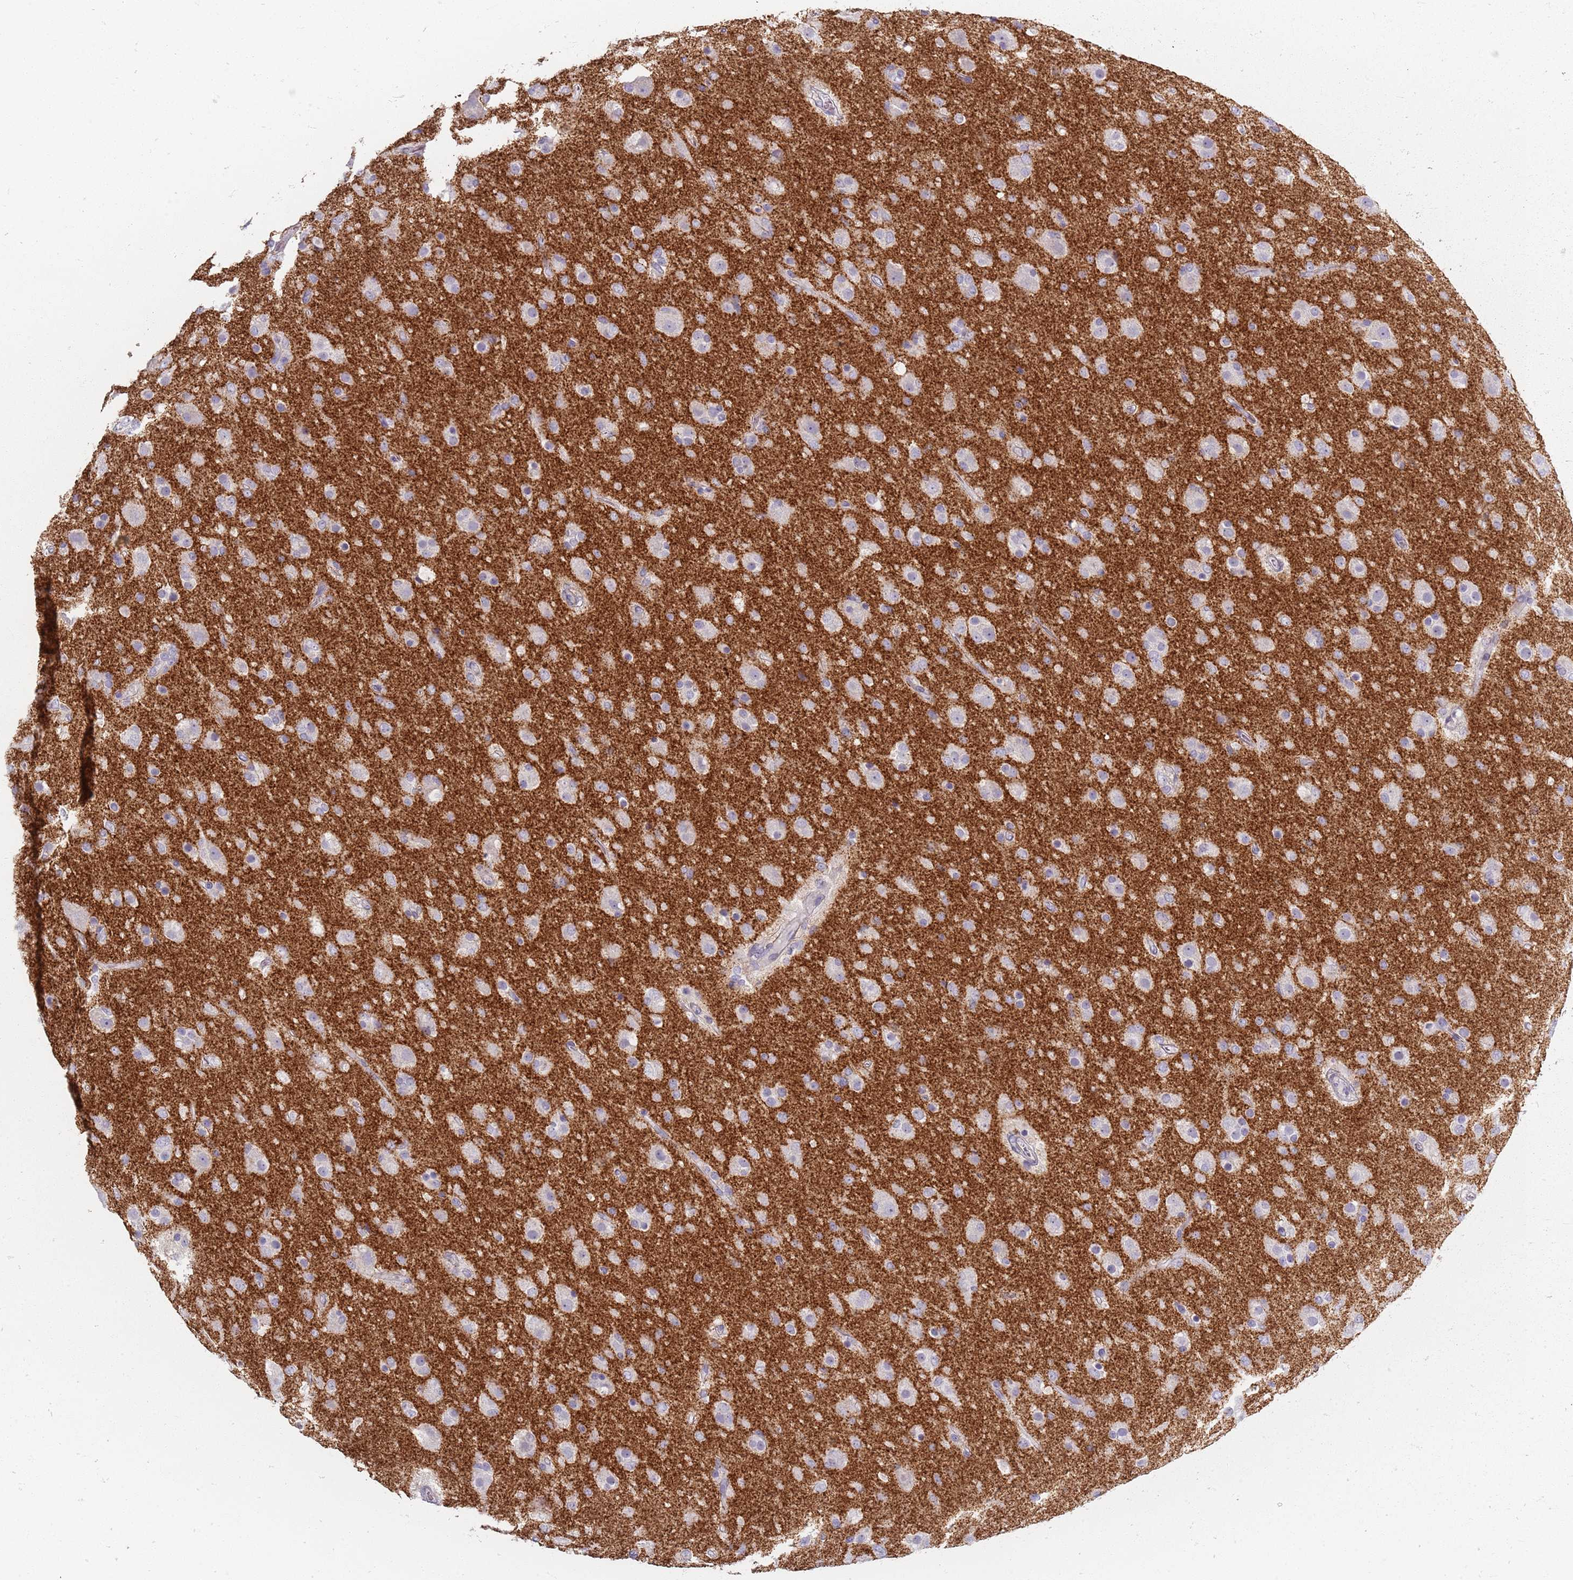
{"staining": {"intensity": "negative", "quantity": "none", "location": "none"}, "tissue": "glioma", "cell_type": "Tumor cells", "image_type": "cancer", "snomed": [{"axis": "morphology", "description": "Glioma, malignant, Low grade"}, {"axis": "topography", "description": "Brain"}], "caption": "IHC histopathology image of malignant low-grade glioma stained for a protein (brown), which reveals no positivity in tumor cells.", "gene": "SYNGR3", "patient": {"sex": "male", "age": 65}}